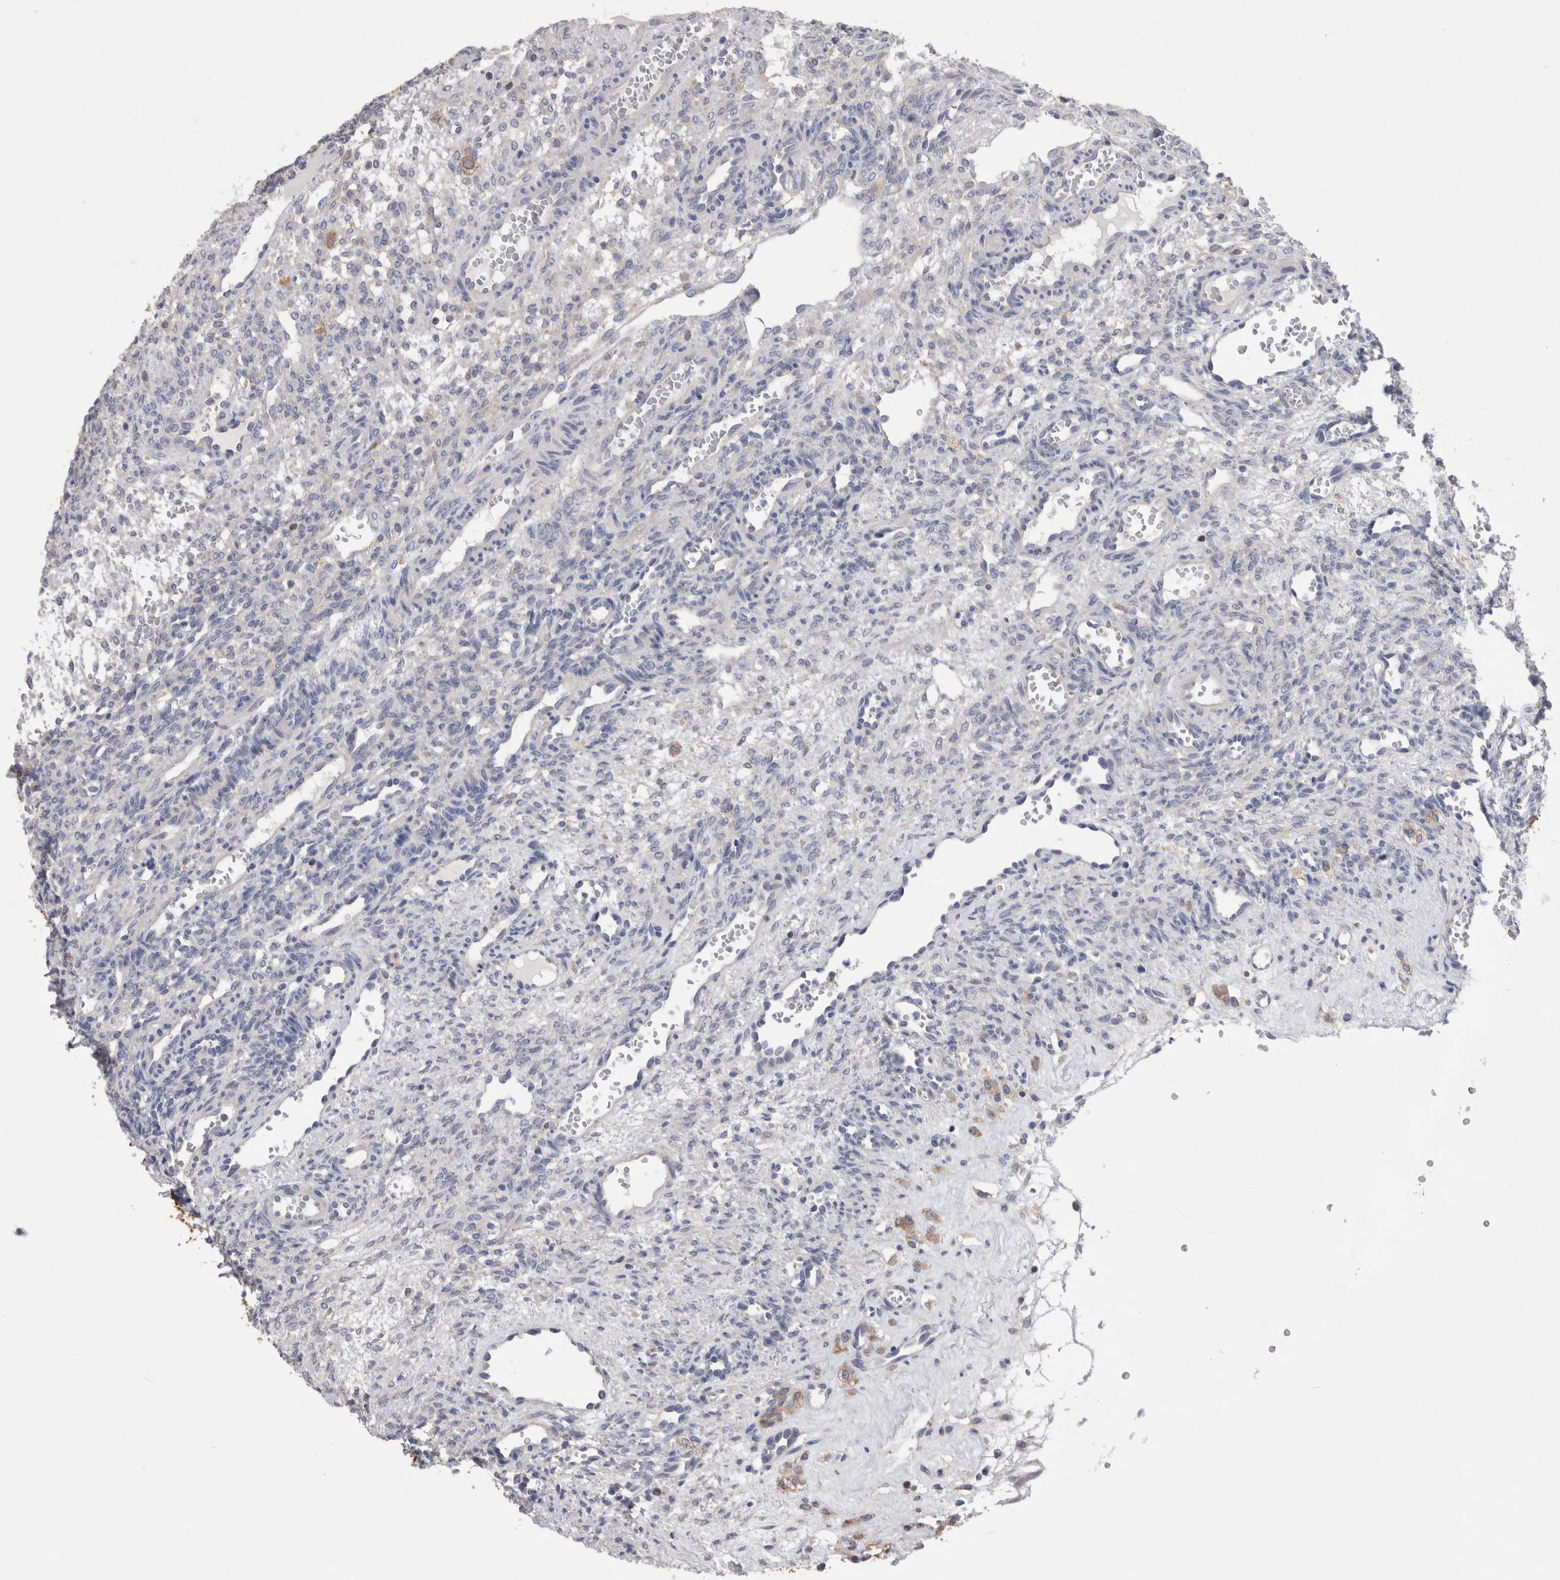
{"staining": {"intensity": "negative", "quantity": "none", "location": "none"}, "tissue": "ovary", "cell_type": "Ovarian stroma cells", "image_type": "normal", "snomed": [{"axis": "morphology", "description": "Normal tissue, NOS"}, {"axis": "topography", "description": "Ovary"}], "caption": "Immunohistochemistry image of benign ovary: human ovary stained with DAB reveals no significant protein staining in ovarian stroma cells.", "gene": "DCTN6", "patient": {"sex": "female", "age": 34}}